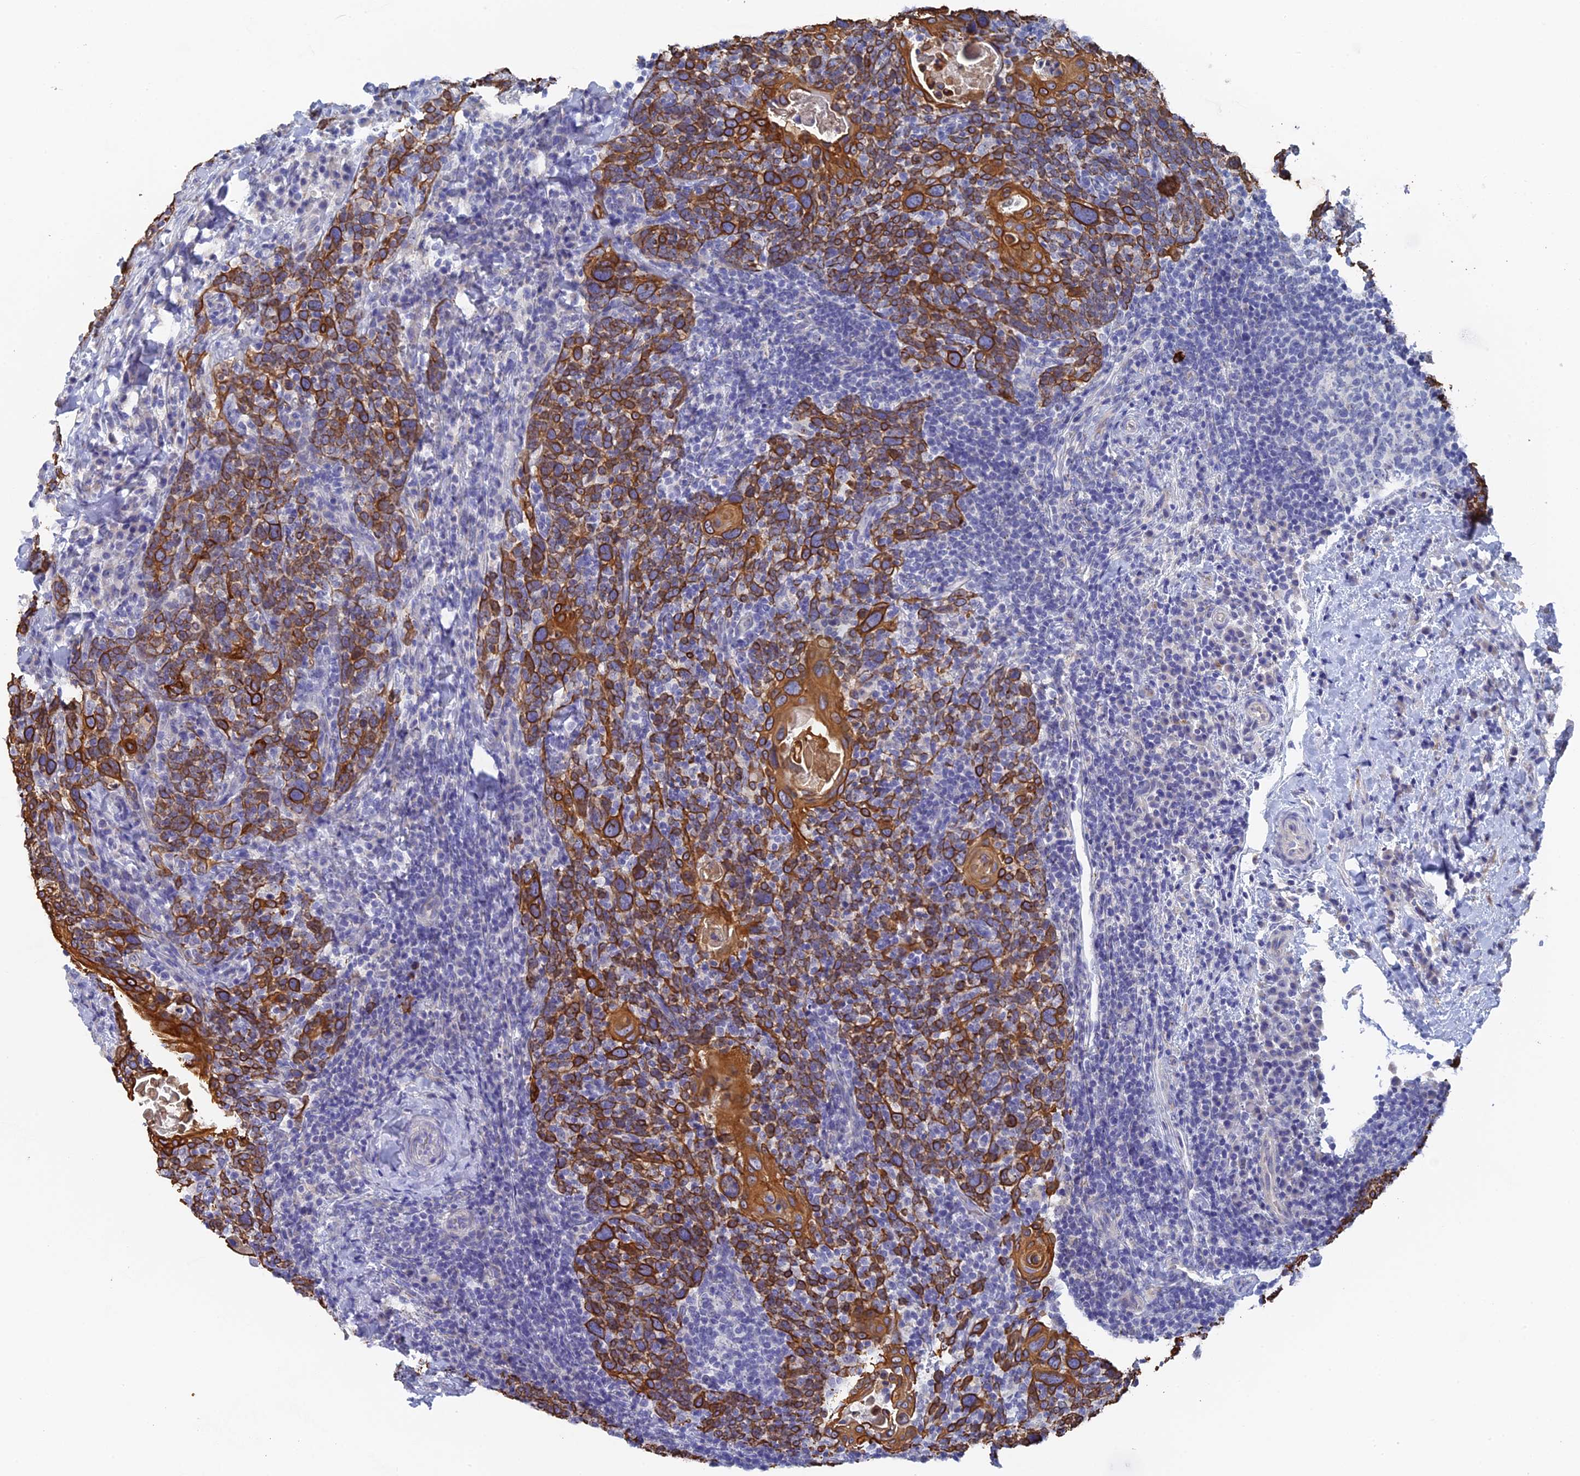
{"staining": {"intensity": "strong", "quantity": ">75%", "location": "cytoplasmic/membranous"}, "tissue": "head and neck cancer", "cell_type": "Tumor cells", "image_type": "cancer", "snomed": [{"axis": "morphology", "description": "Squamous cell carcinoma, NOS"}, {"axis": "morphology", "description": "Squamous cell carcinoma, metastatic, NOS"}, {"axis": "topography", "description": "Lymph node"}, {"axis": "topography", "description": "Head-Neck"}], "caption": "Immunohistochemical staining of human metastatic squamous cell carcinoma (head and neck) shows strong cytoplasmic/membranous protein staining in approximately >75% of tumor cells.", "gene": "SRFBP1", "patient": {"sex": "male", "age": 62}}